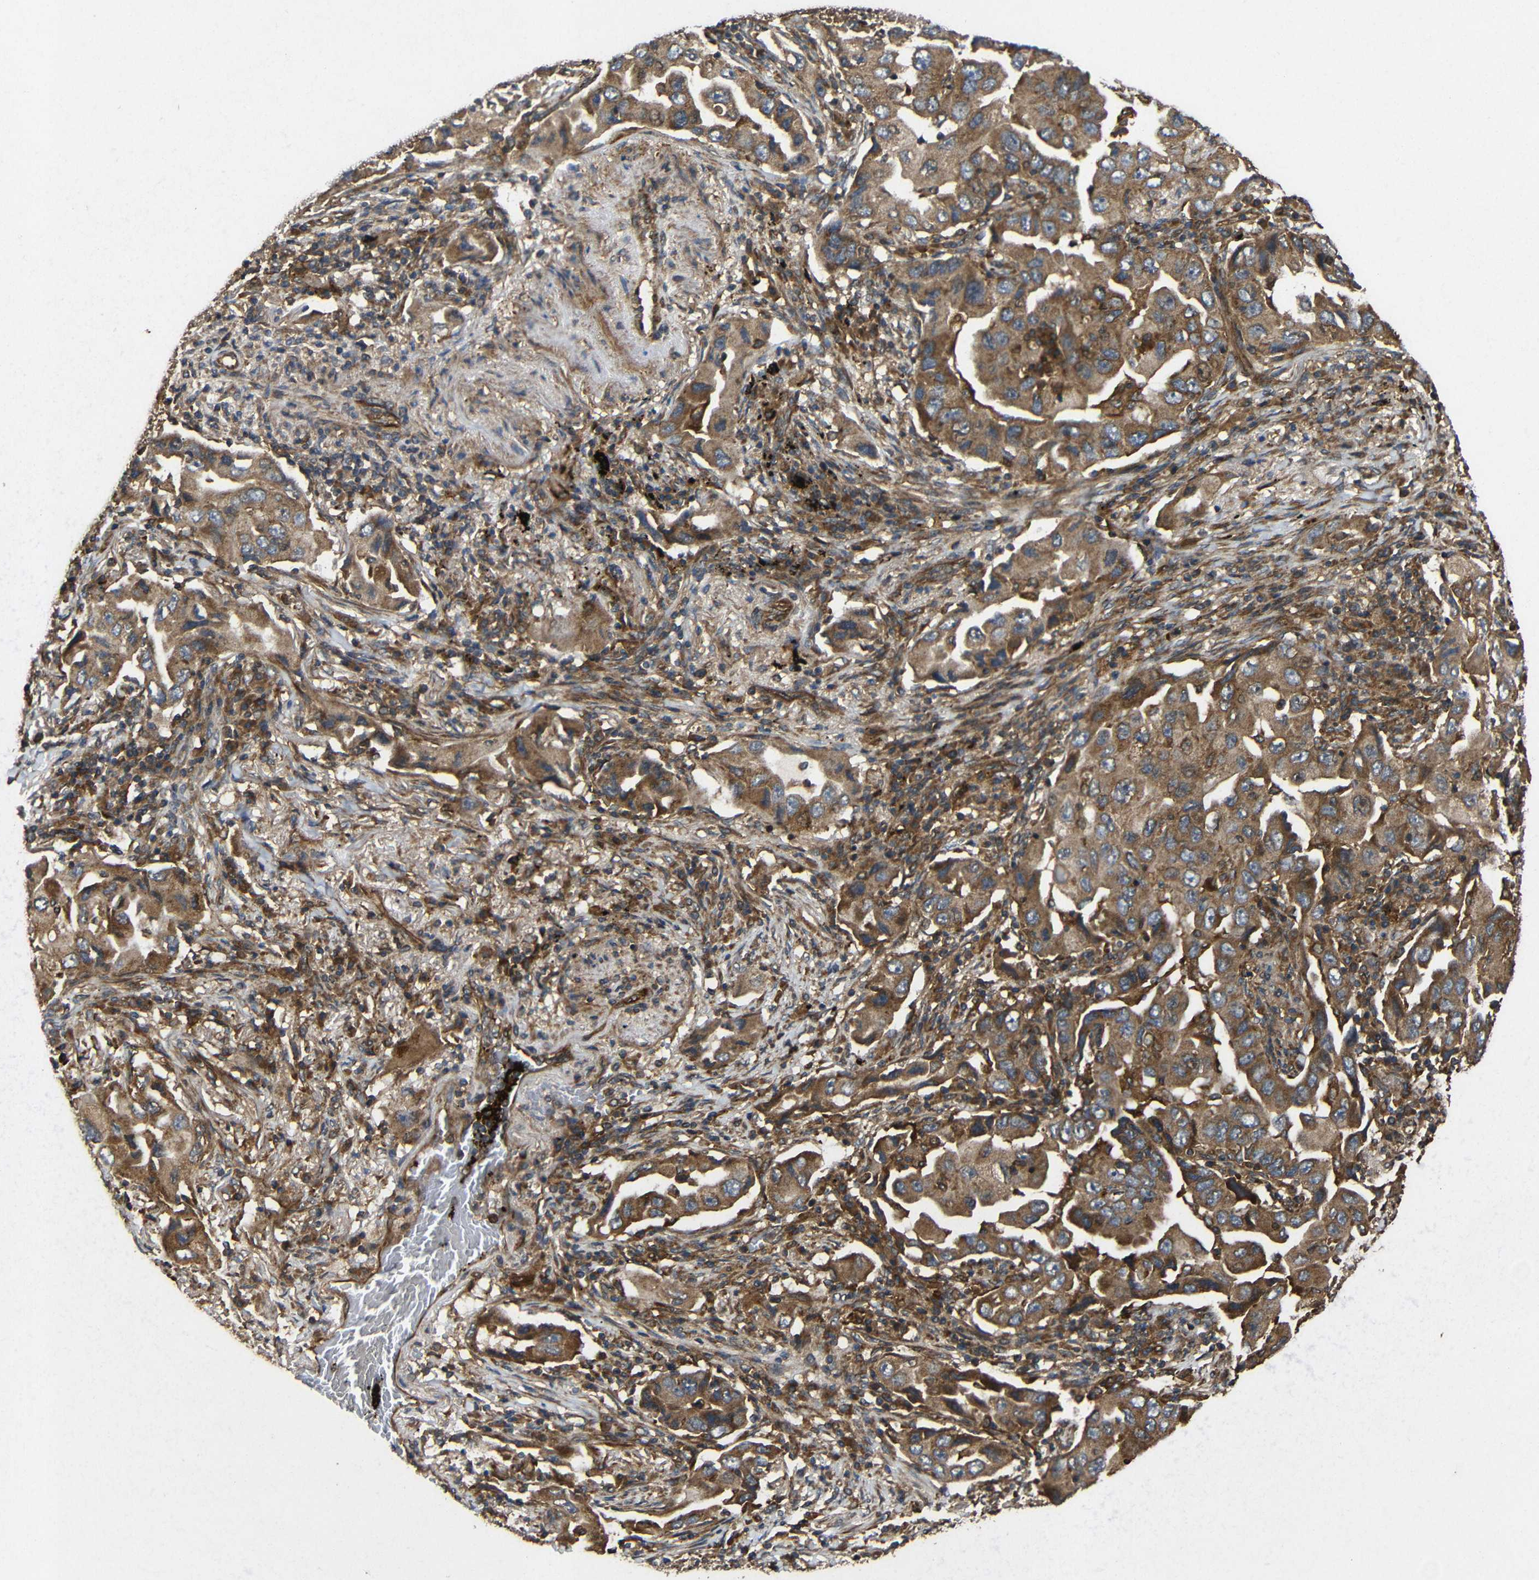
{"staining": {"intensity": "moderate", "quantity": ">75%", "location": "cytoplasmic/membranous"}, "tissue": "lung cancer", "cell_type": "Tumor cells", "image_type": "cancer", "snomed": [{"axis": "morphology", "description": "Adenocarcinoma, NOS"}, {"axis": "topography", "description": "Lung"}], "caption": "Immunohistochemical staining of human adenocarcinoma (lung) shows medium levels of moderate cytoplasmic/membranous staining in approximately >75% of tumor cells.", "gene": "EIF2S1", "patient": {"sex": "female", "age": 65}}